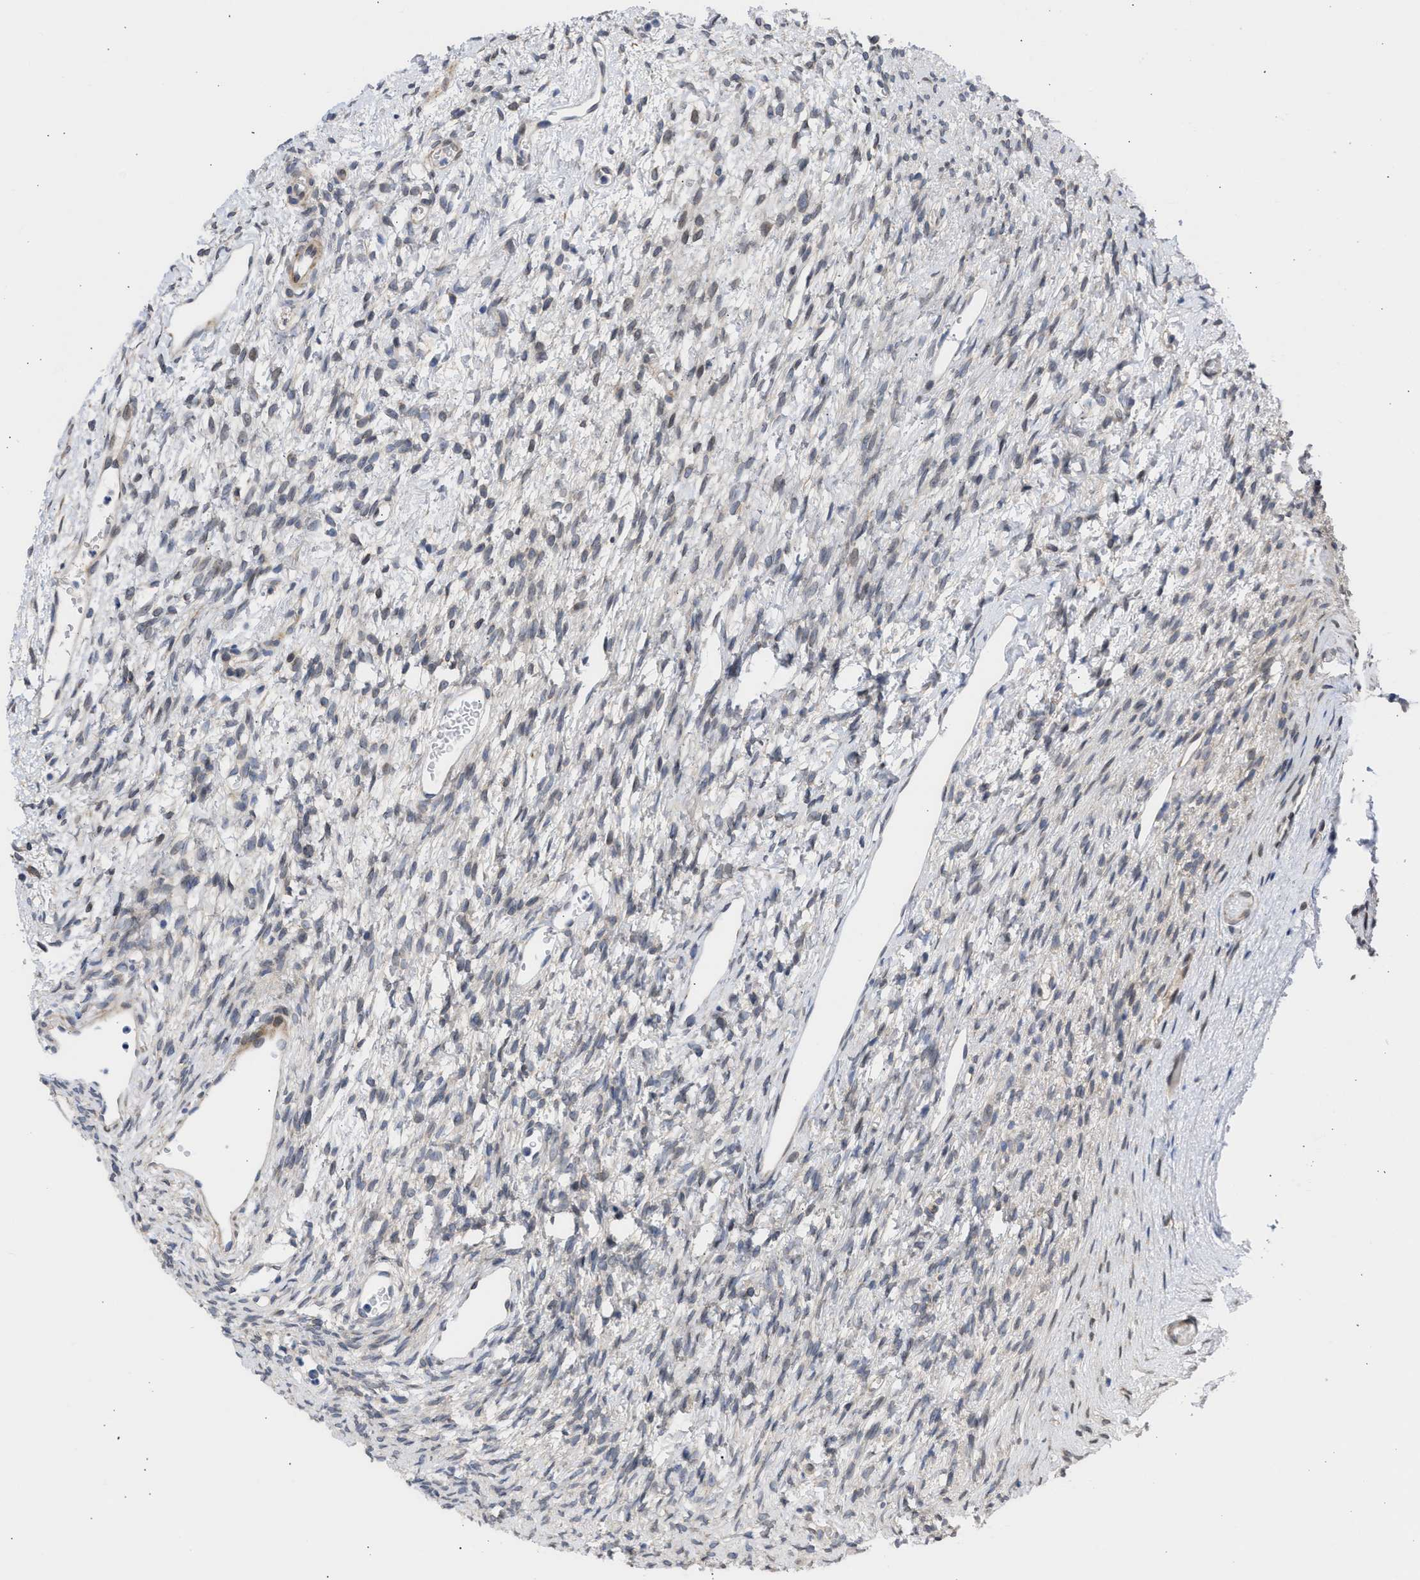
{"staining": {"intensity": "negative", "quantity": "none", "location": "none"}, "tissue": "ovary", "cell_type": "Follicle cells", "image_type": "normal", "snomed": [{"axis": "morphology", "description": "Normal tissue, NOS"}, {"axis": "topography", "description": "Ovary"}], "caption": "DAB immunohistochemical staining of unremarkable human ovary shows no significant staining in follicle cells. (Brightfield microscopy of DAB immunohistochemistry at high magnification).", "gene": "NUP35", "patient": {"sex": "female", "age": 33}}